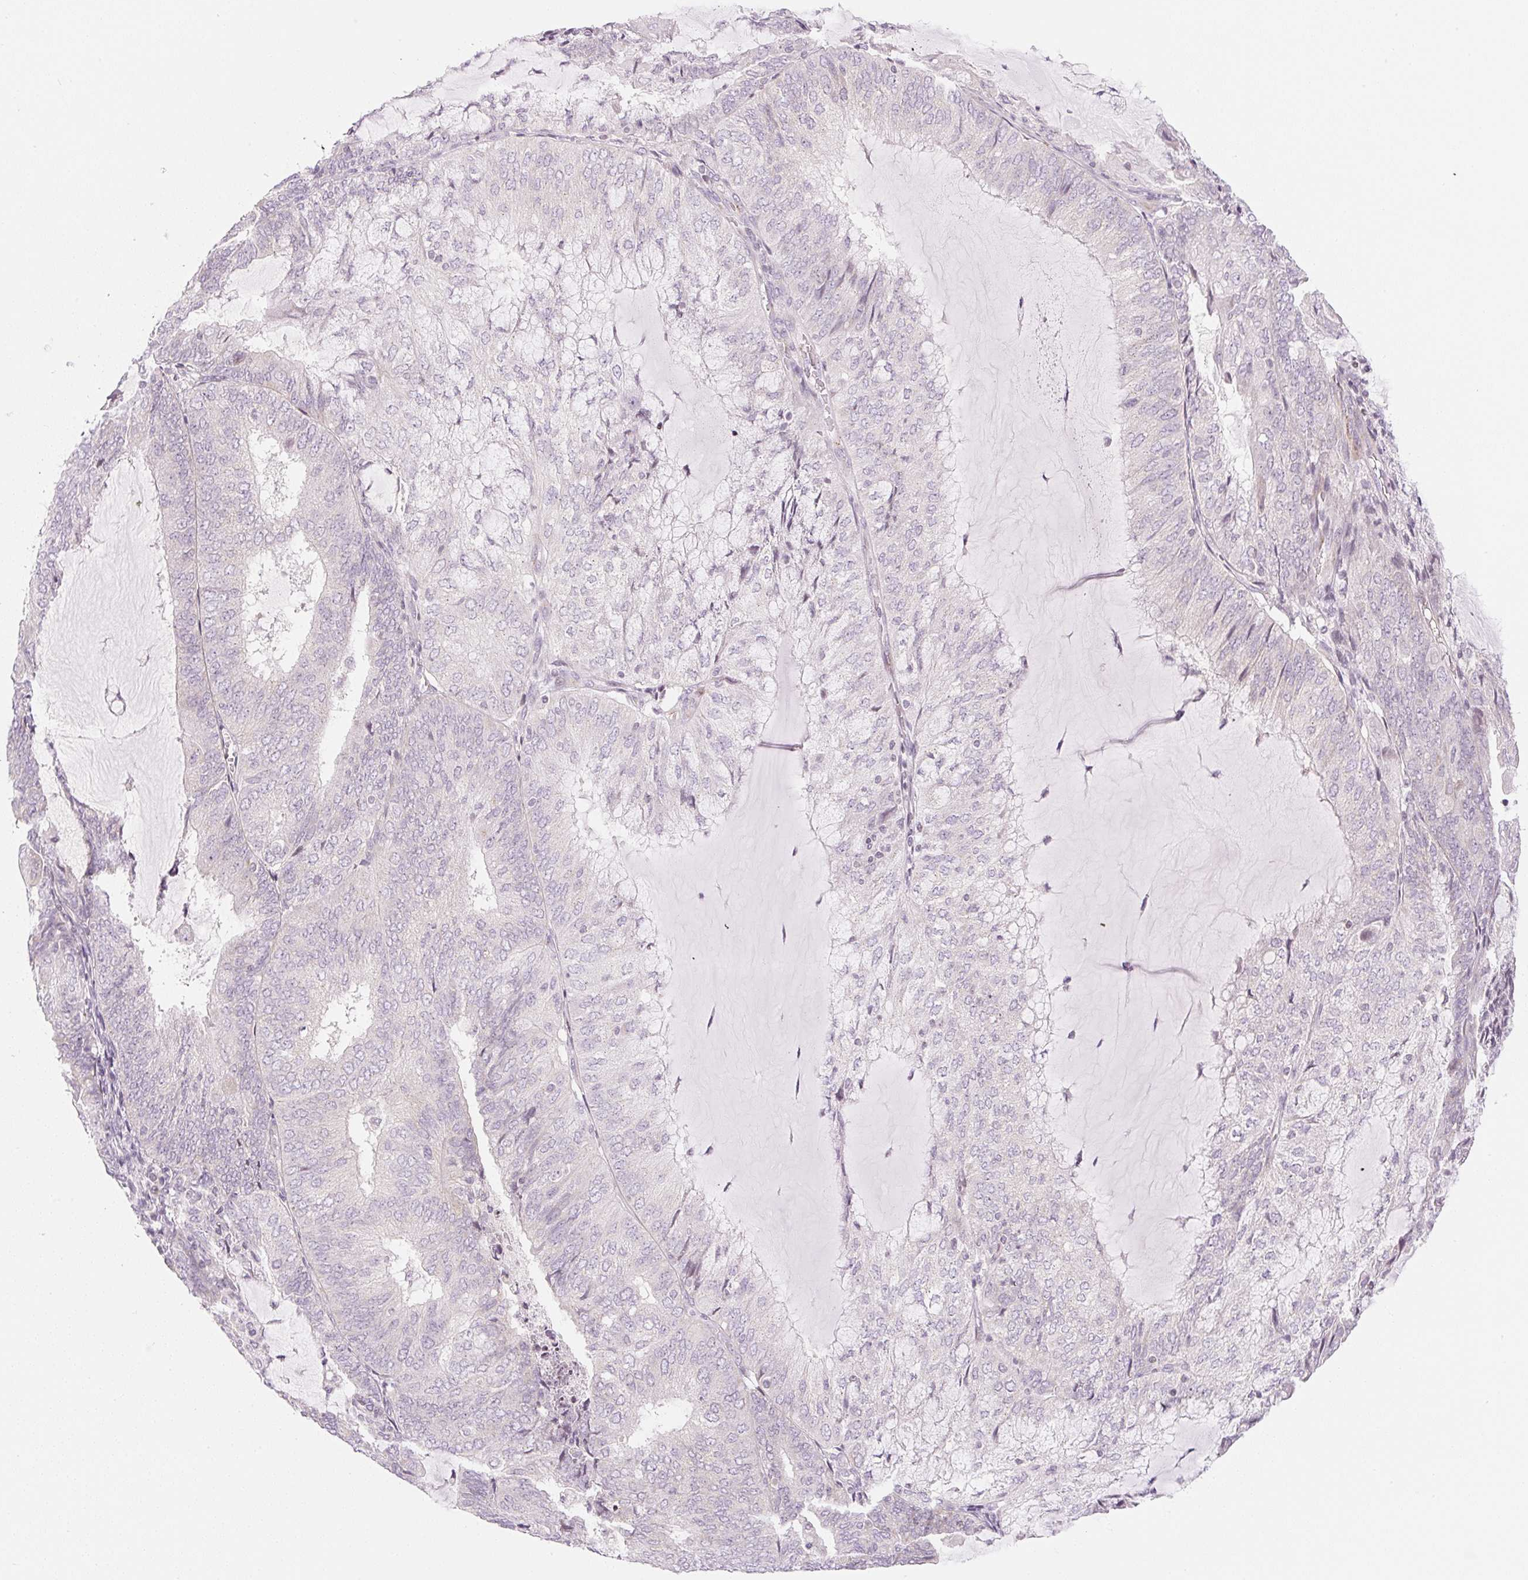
{"staining": {"intensity": "negative", "quantity": "none", "location": "none"}, "tissue": "endometrial cancer", "cell_type": "Tumor cells", "image_type": "cancer", "snomed": [{"axis": "morphology", "description": "Adenocarcinoma, NOS"}, {"axis": "topography", "description": "Endometrium"}], "caption": "This is an IHC micrograph of human endometrial adenocarcinoma. There is no expression in tumor cells.", "gene": "CASKIN1", "patient": {"sex": "female", "age": 81}}